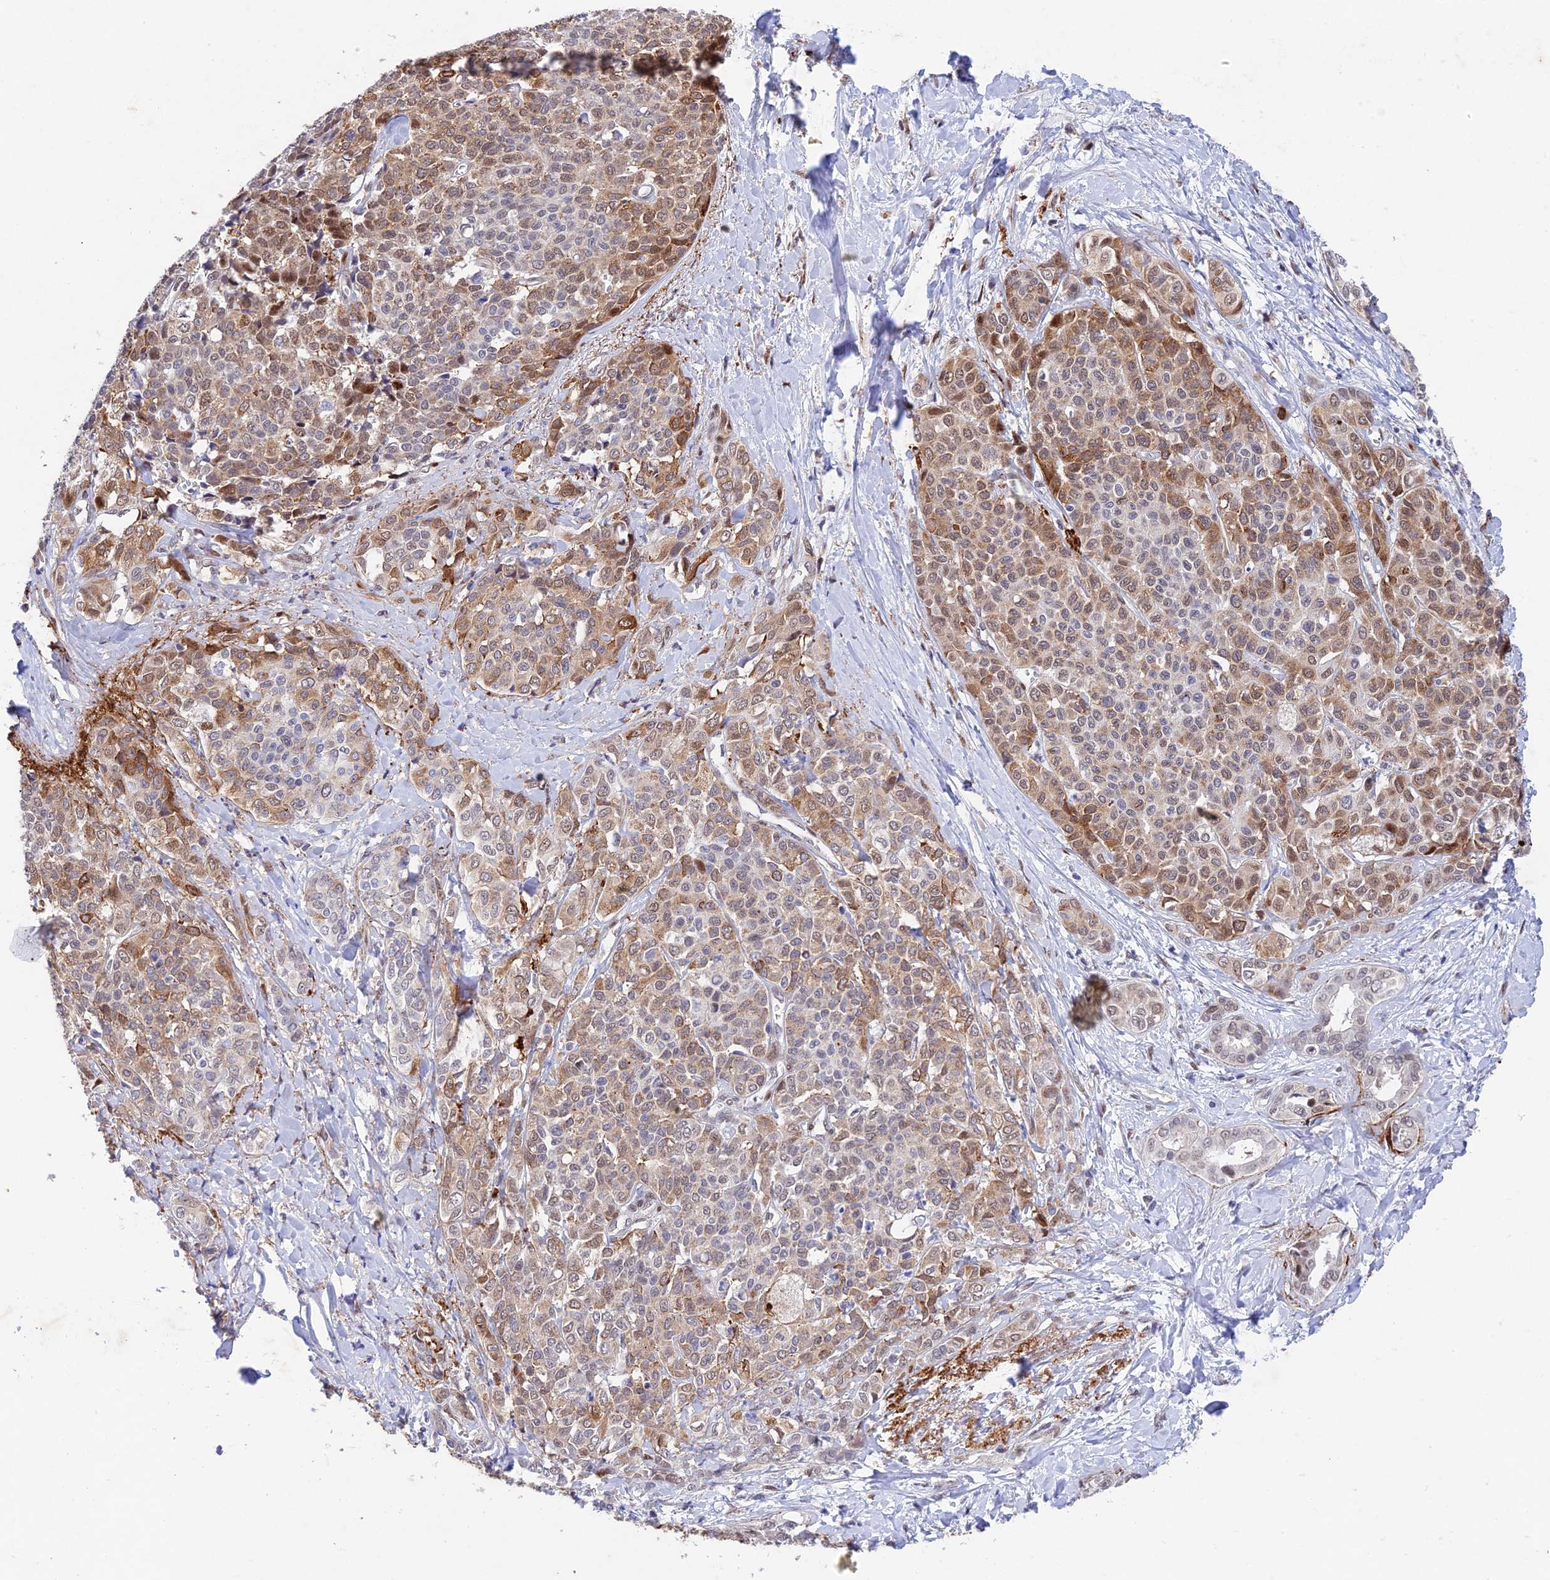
{"staining": {"intensity": "moderate", "quantity": "25%-75%", "location": "cytoplasmic/membranous"}, "tissue": "liver cancer", "cell_type": "Tumor cells", "image_type": "cancer", "snomed": [{"axis": "morphology", "description": "Cholangiocarcinoma"}, {"axis": "topography", "description": "Liver"}], "caption": "A brown stain highlights moderate cytoplasmic/membranous expression of a protein in liver cholangiocarcinoma tumor cells.", "gene": "WDR55", "patient": {"sex": "female", "age": 77}}